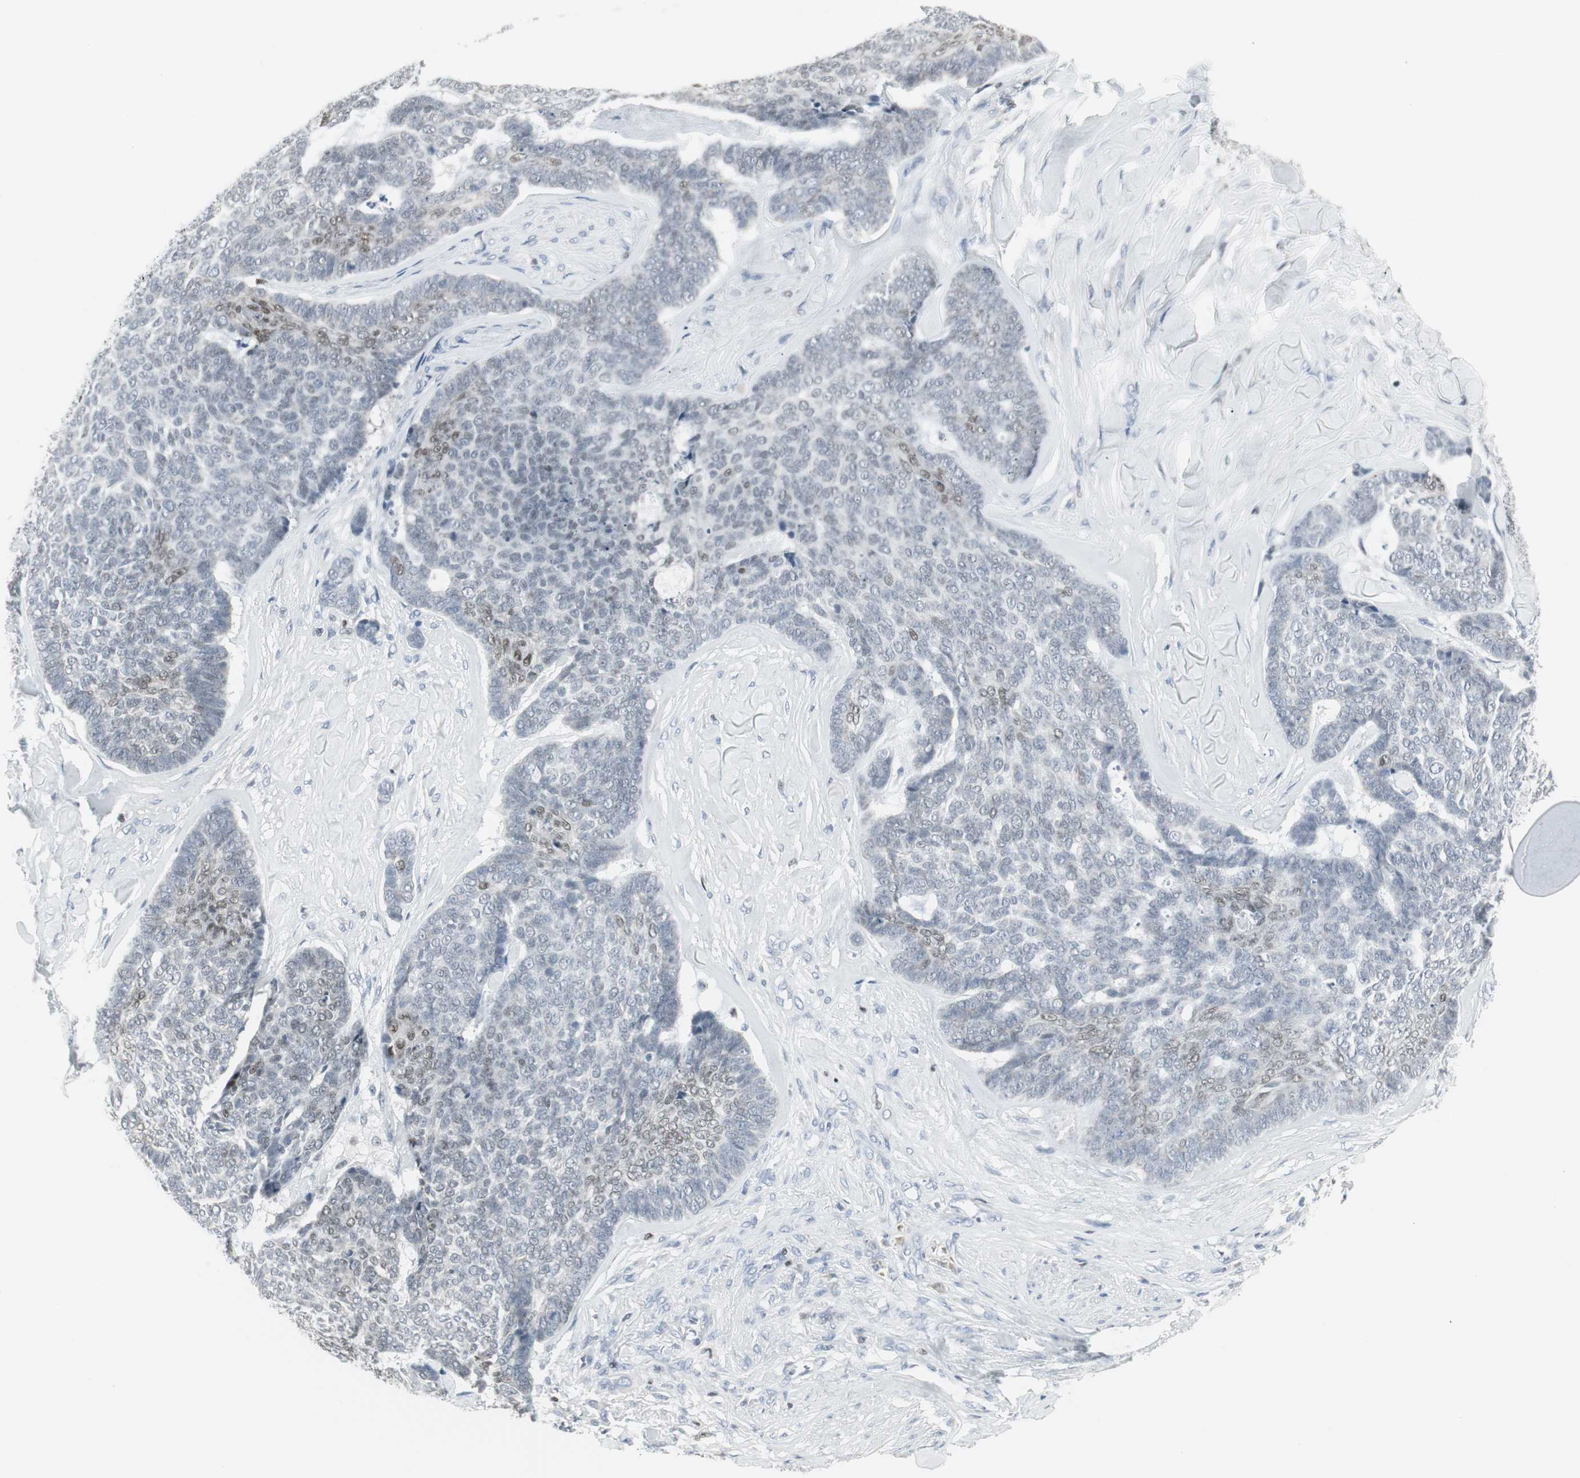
{"staining": {"intensity": "moderate", "quantity": "<25%", "location": "nuclear"}, "tissue": "skin cancer", "cell_type": "Tumor cells", "image_type": "cancer", "snomed": [{"axis": "morphology", "description": "Basal cell carcinoma"}, {"axis": "topography", "description": "Skin"}], "caption": "Skin basal cell carcinoma tissue exhibits moderate nuclear positivity in about <25% of tumor cells", "gene": "ZBTB7B", "patient": {"sex": "male", "age": 84}}